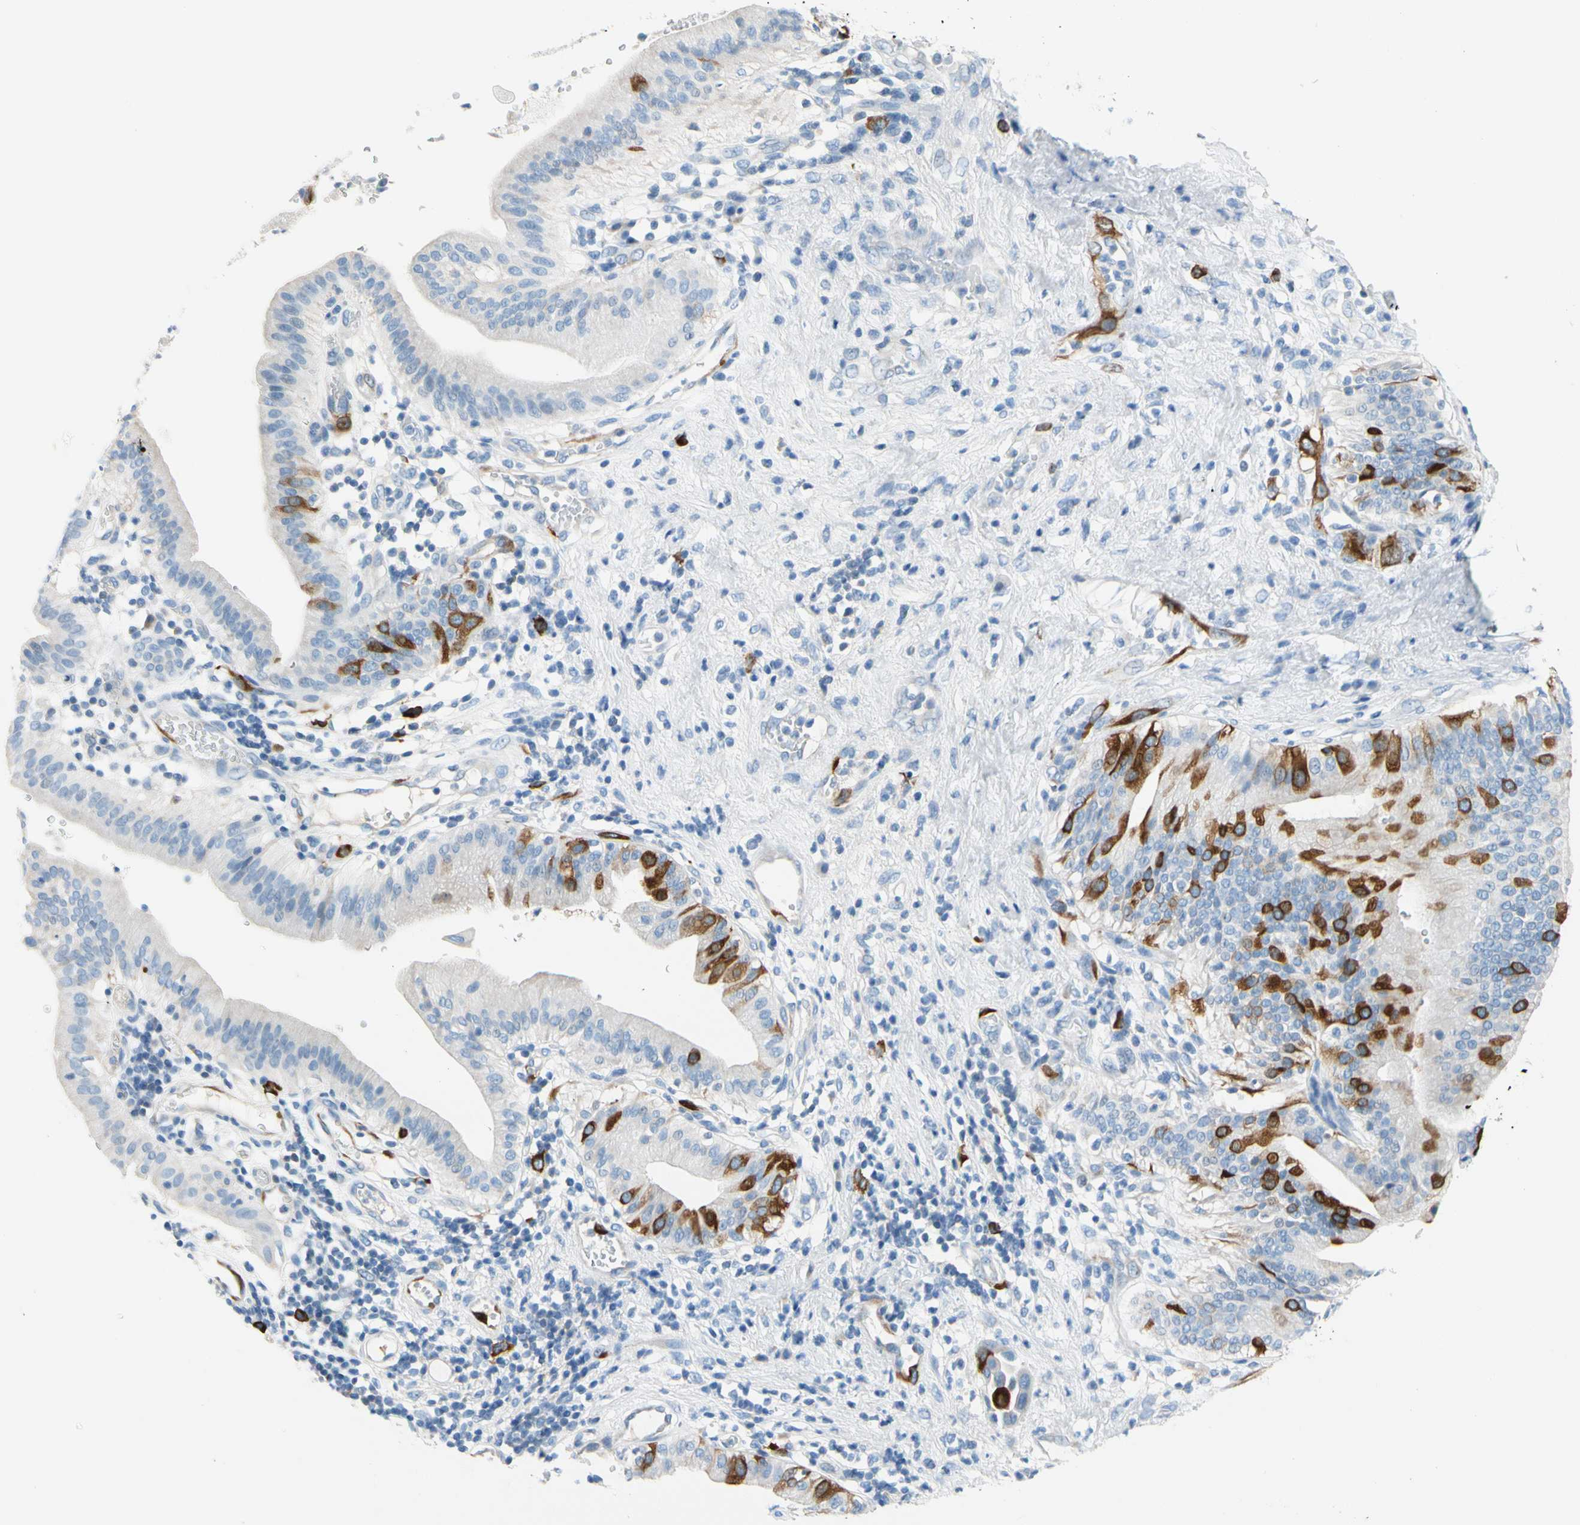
{"staining": {"intensity": "moderate", "quantity": "<25%", "location": "cytoplasmic/membranous"}, "tissue": "pancreatic cancer", "cell_type": "Tumor cells", "image_type": "cancer", "snomed": [{"axis": "morphology", "description": "Adenocarcinoma, NOS"}, {"axis": "morphology", "description": "Adenocarcinoma, metastatic, NOS"}, {"axis": "topography", "description": "Lymph node"}, {"axis": "topography", "description": "Pancreas"}, {"axis": "topography", "description": "Duodenum"}], "caption": "Pancreatic adenocarcinoma stained for a protein (brown) reveals moderate cytoplasmic/membranous positive expression in approximately <25% of tumor cells.", "gene": "TACC3", "patient": {"sex": "female", "age": 64}}